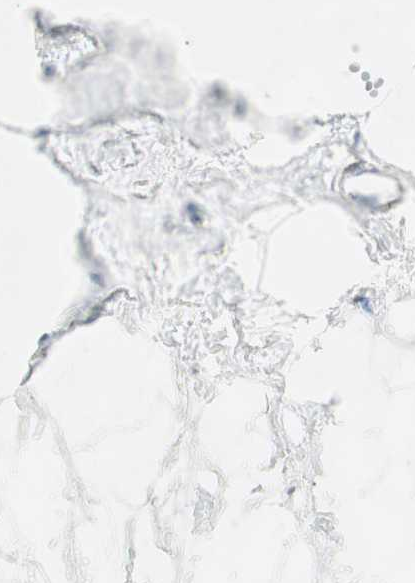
{"staining": {"intensity": "negative", "quantity": "none", "location": "none"}, "tissue": "breast", "cell_type": "Adipocytes", "image_type": "normal", "snomed": [{"axis": "morphology", "description": "Normal tissue, NOS"}, {"axis": "topography", "description": "Breast"}], "caption": "Adipocytes are negative for protein expression in unremarkable human breast. (DAB immunohistochemistry visualized using brightfield microscopy, high magnification).", "gene": "NCLN", "patient": {"sex": "female", "age": 23}}